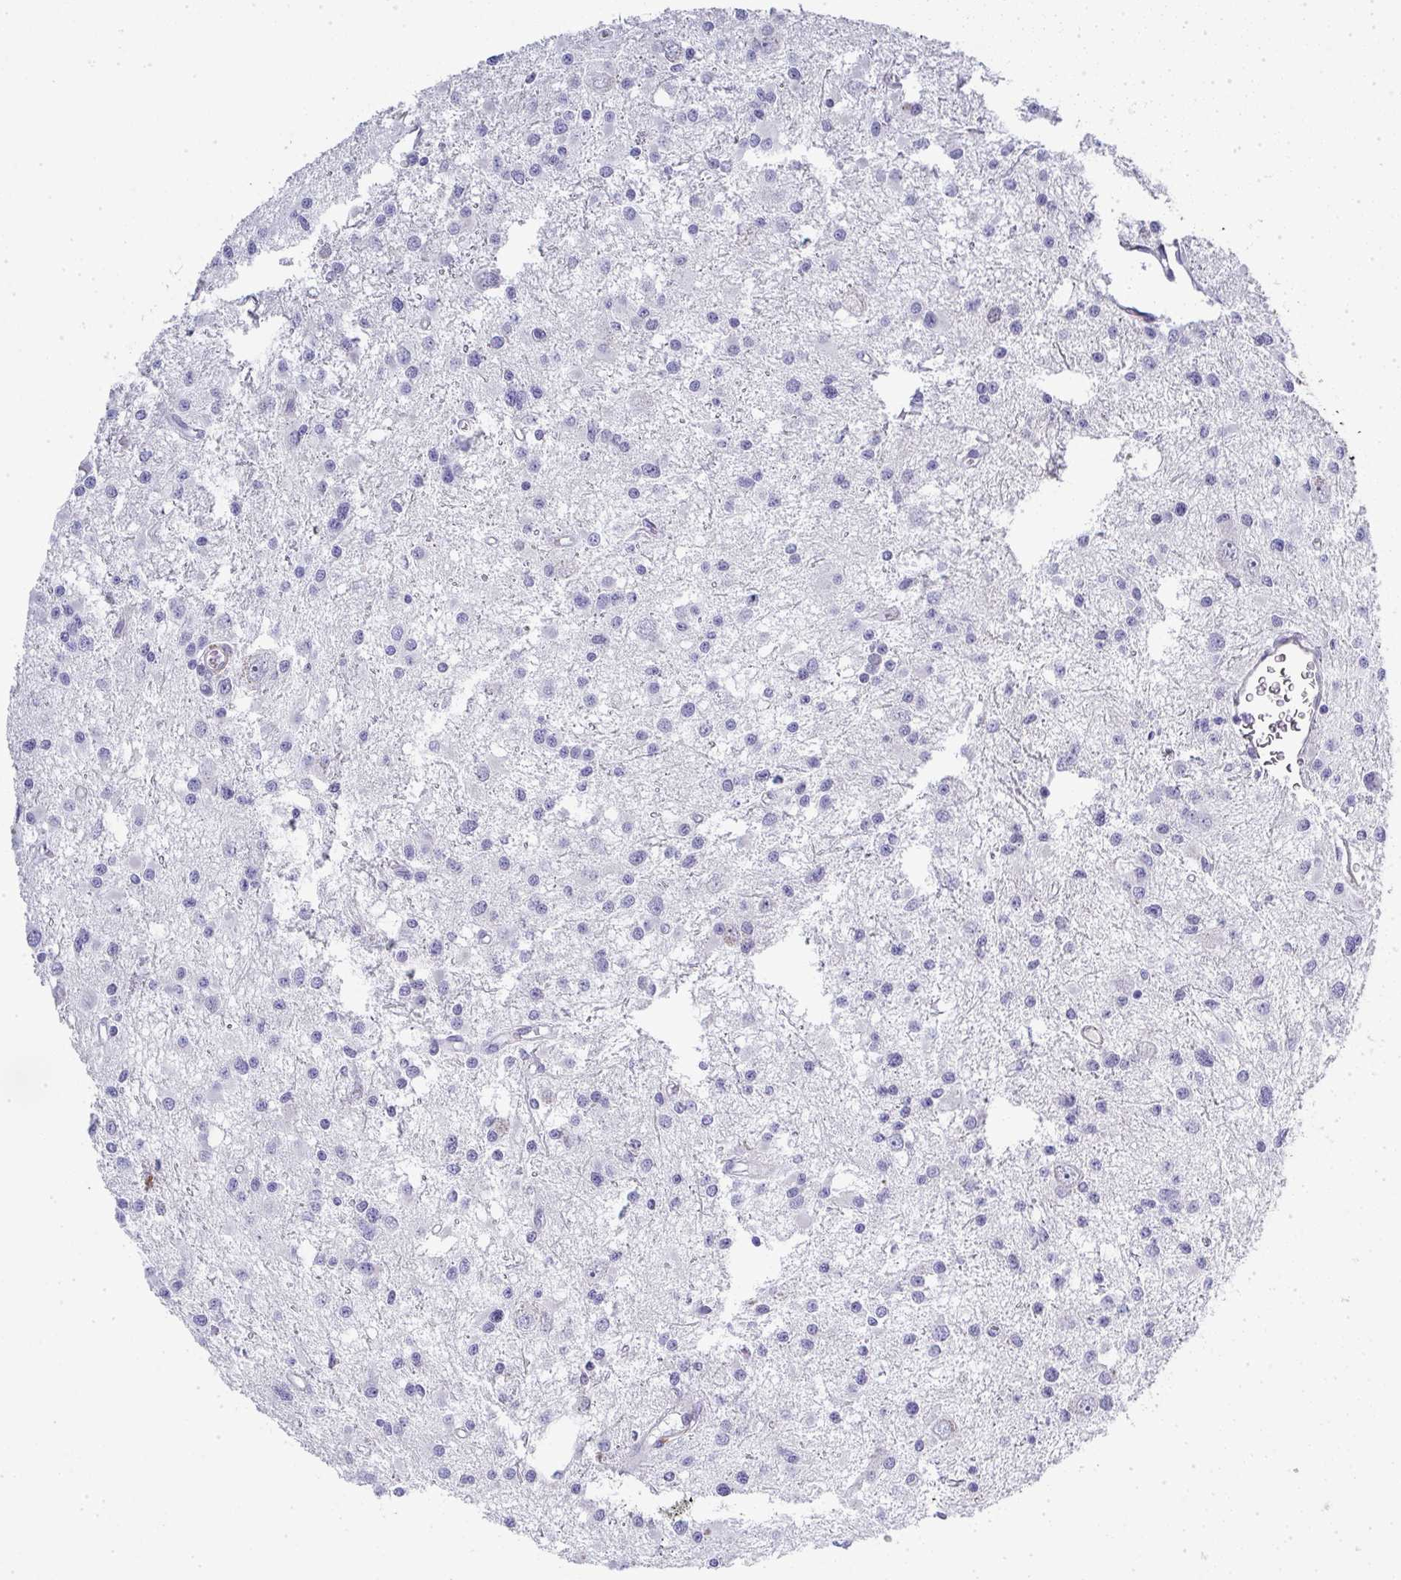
{"staining": {"intensity": "negative", "quantity": "none", "location": "none"}, "tissue": "glioma", "cell_type": "Tumor cells", "image_type": "cancer", "snomed": [{"axis": "morphology", "description": "Glioma, malignant, High grade"}, {"axis": "topography", "description": "Brain"}], "caption": "The photomicrograph shows no staining of tumor cells in glioma.", "gene": "UBE2S", "patient": {"sex": "male", "age": 54}}